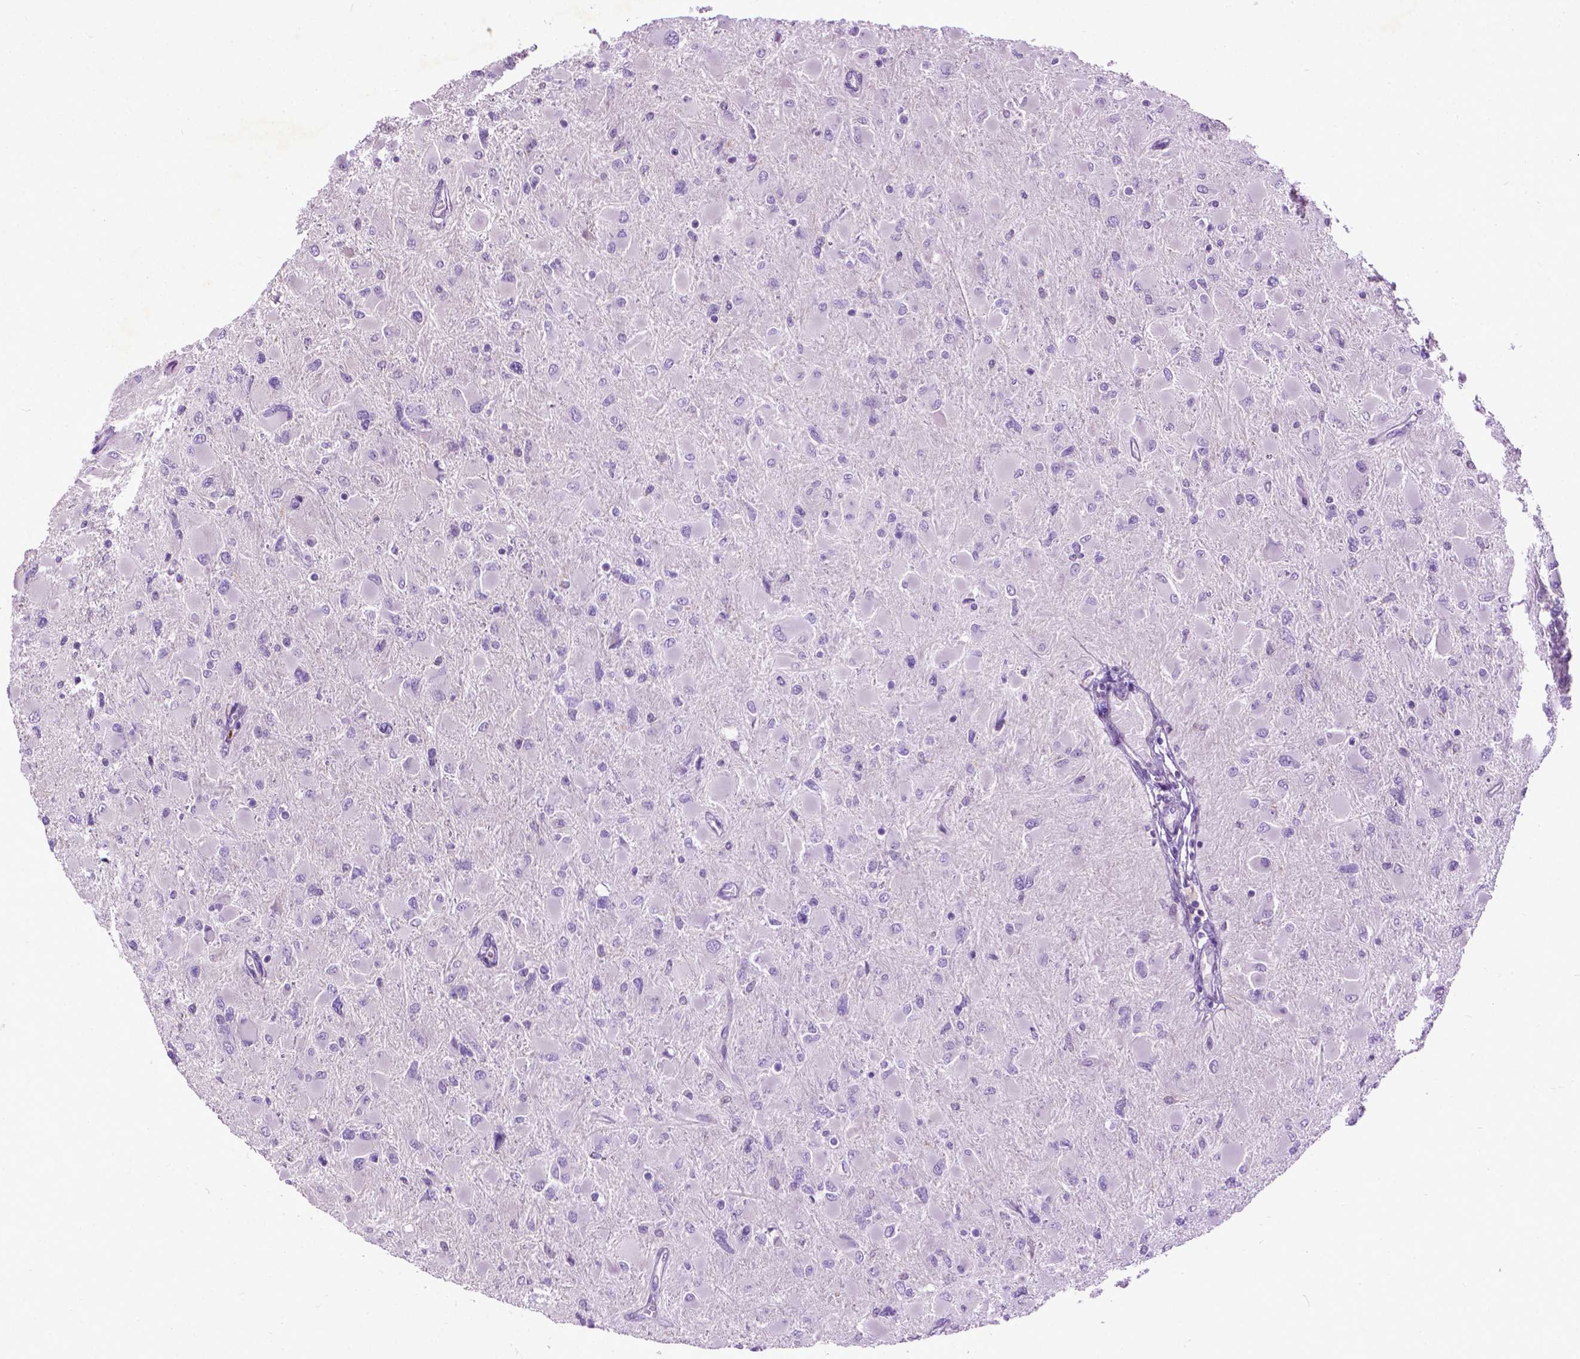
{"staining": {"intensity": "negative", "quantity": "none", "location": "none"}, "tissue": "glioma", "cell_type": "Tumor cells", "image_type": "cancer", "snomed": [{"axis": "morphology", "description": "Glioma, malignant, High grade"}, {"axis": "topography", "description": "Cerebral cortex"}], "caption": "Immunohistochemical staining of human malignant high-grade glioma displays no significant expression in tumor cells.", "gene": "AQP10", "patient": {"sex": "female", "age": 36}}